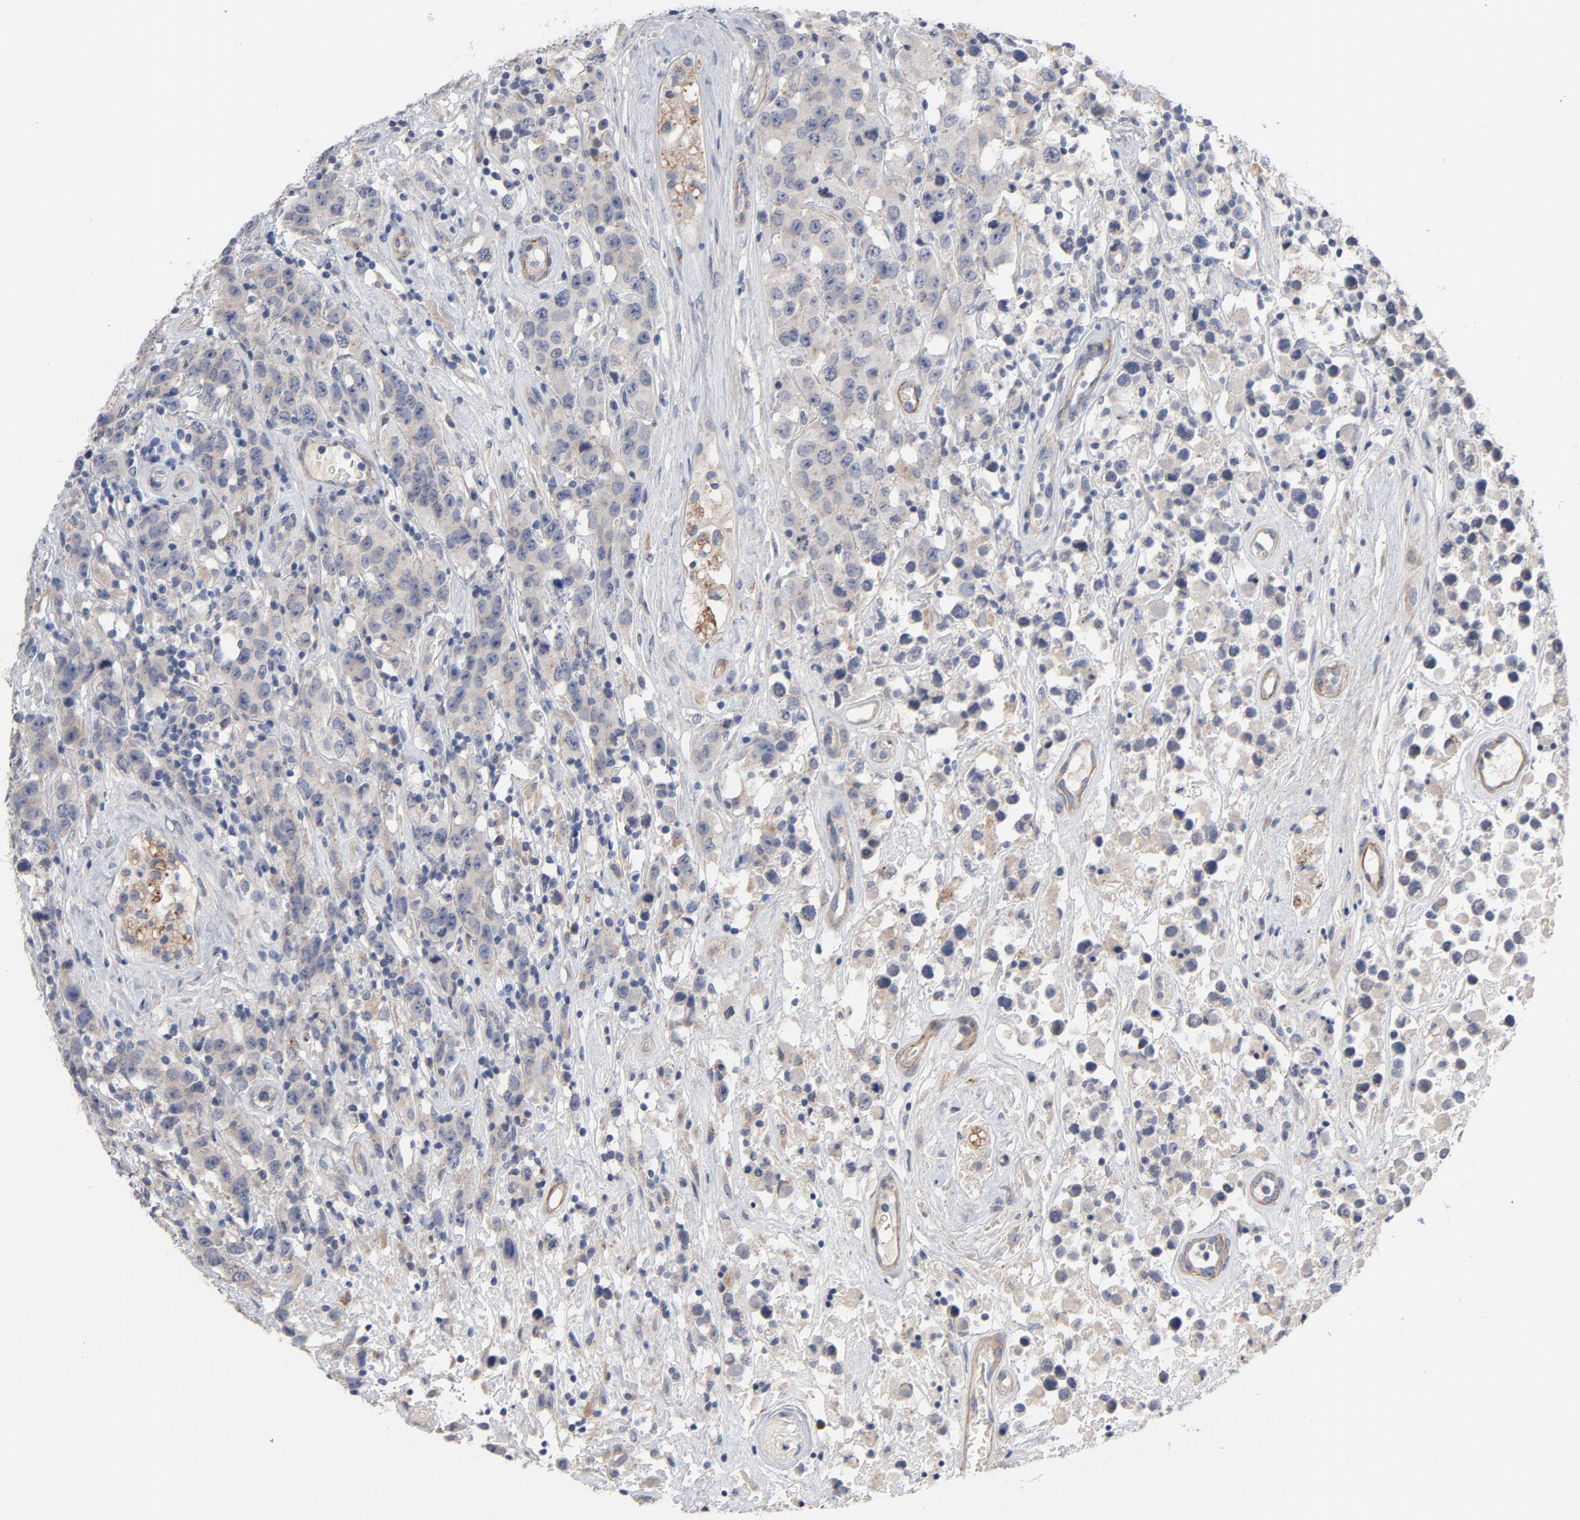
{"staining": {"intensity": "weak", "quantity": "25%-75%", "location": "cytoplasmic/membranous"}, "tissue": "testis cancer", "cell_type": "Tumor cells", "image_type": "cancer", "snomed": [{"axis": "morphology", "description": "Seminoma, NOS"}, {"axis": "topography", "description": "Testis"}], "caption": "DAB immunohistochemical staining of testis cancer (seminoma) demonstrates weak cytoplasmic/membranous protein expression in about 25%-75% of tumor cells. The protein of interest is stained brown, and the nuclei are stained in blue (DAB (3,3'-diaminobenzidine) IHC with brightfield microscopy, high magnification).", "gene": "CCDC134", "patient": {"sex": "male", "age": 52}}